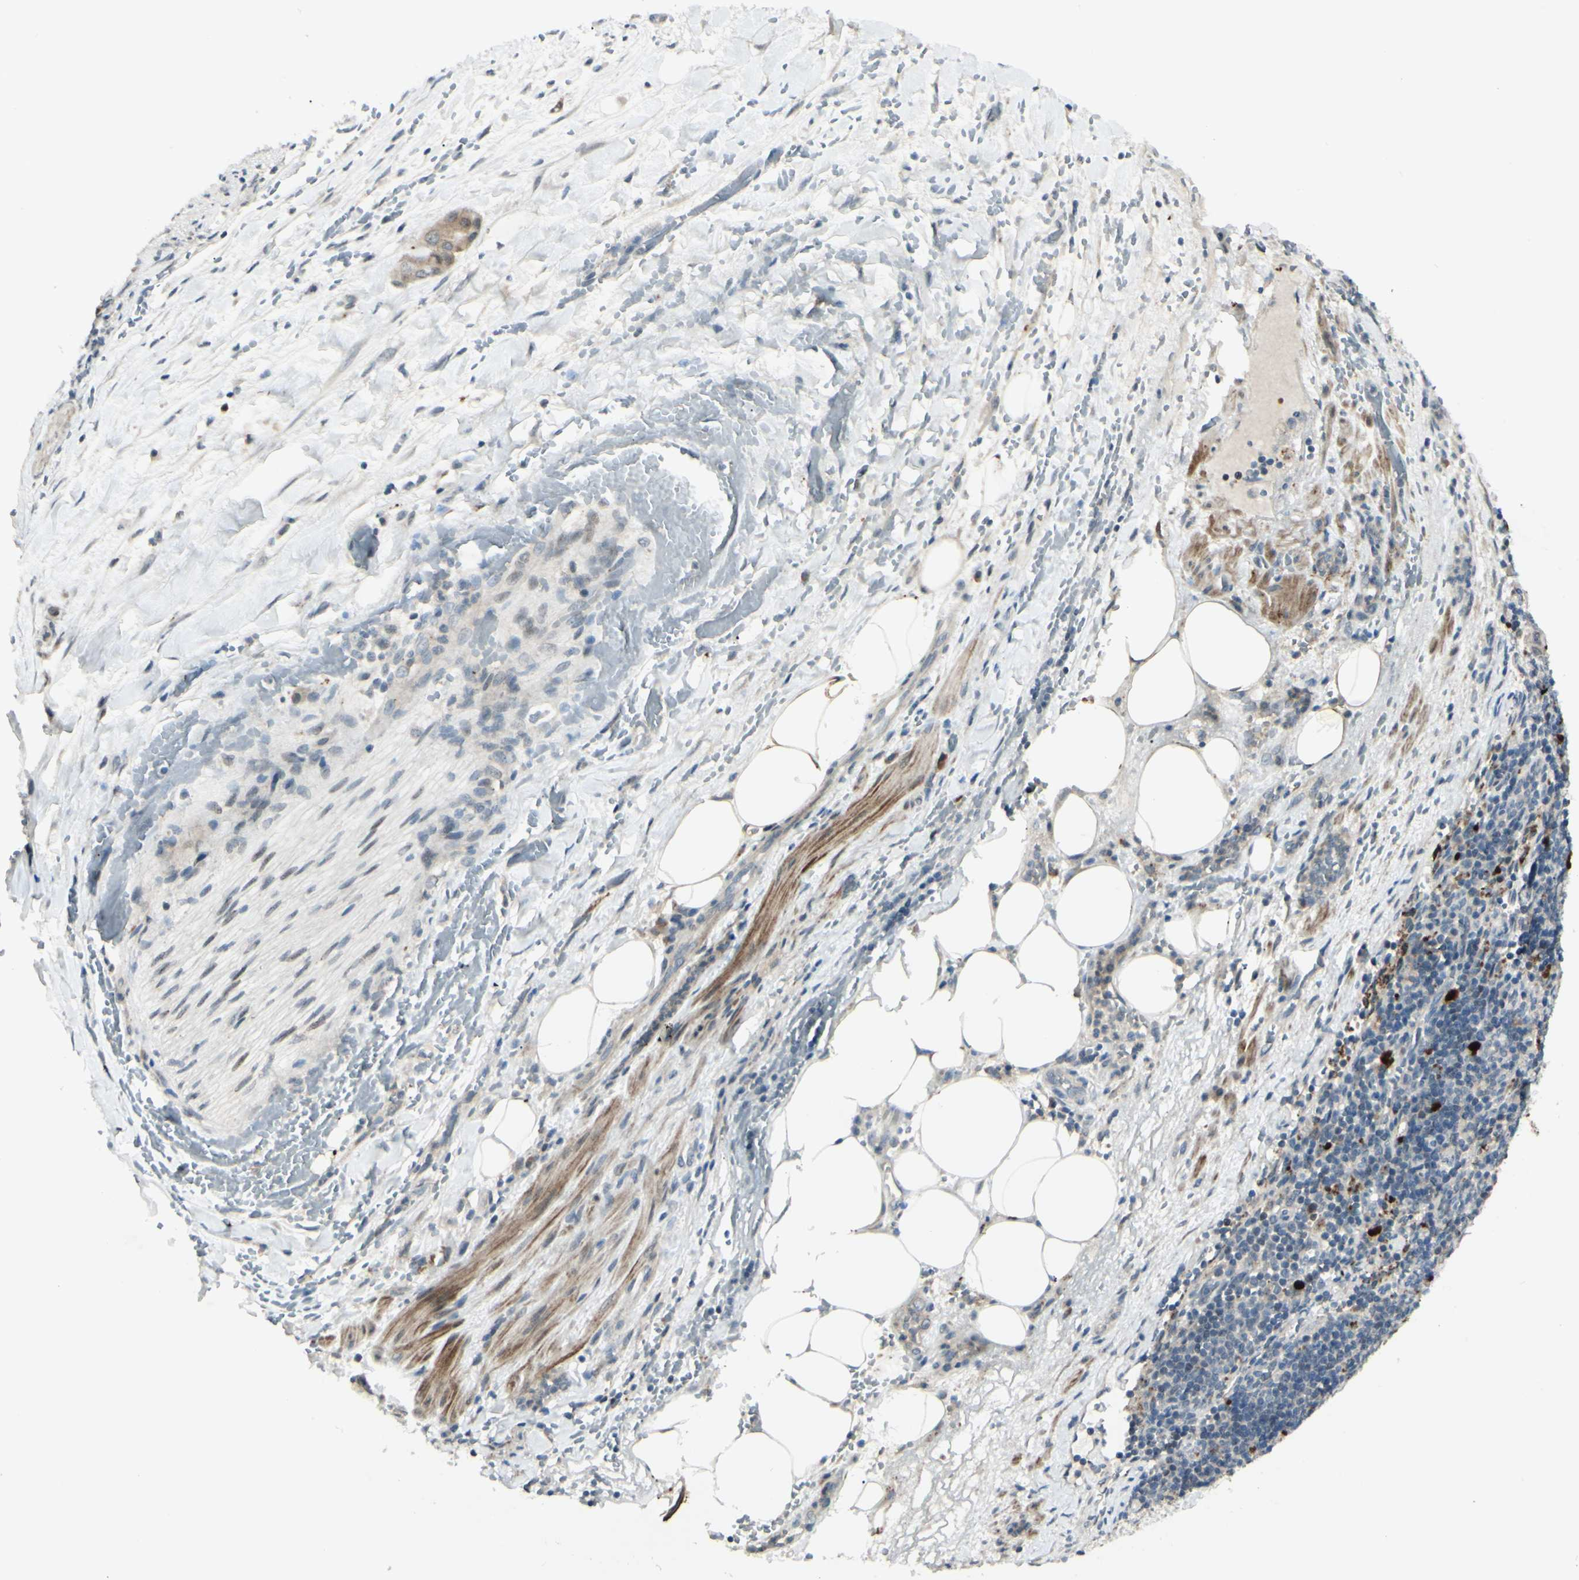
{"staining": {"intensity": "moderate", "quantity": "25%-75%", "location": "cytoplasmic/membranous"}, "tissue": "liver cancer", "cell_type": "Tumor cells", "image_type": "cancer", "snomed": [{"axis": "morphology", "description": "Cholangiocarcinoma"}, {"axis": "topography", "description": "Liver"}], "caption": "Protein expression analysis of liver cancer (cholangiocarcinoma) demonstrates moderate cytoplasmic/membranous positivity in about 25%-75% of tumor cells.", "gene": "FGFR2", "patient": {"sex": "female", "age": 61}}